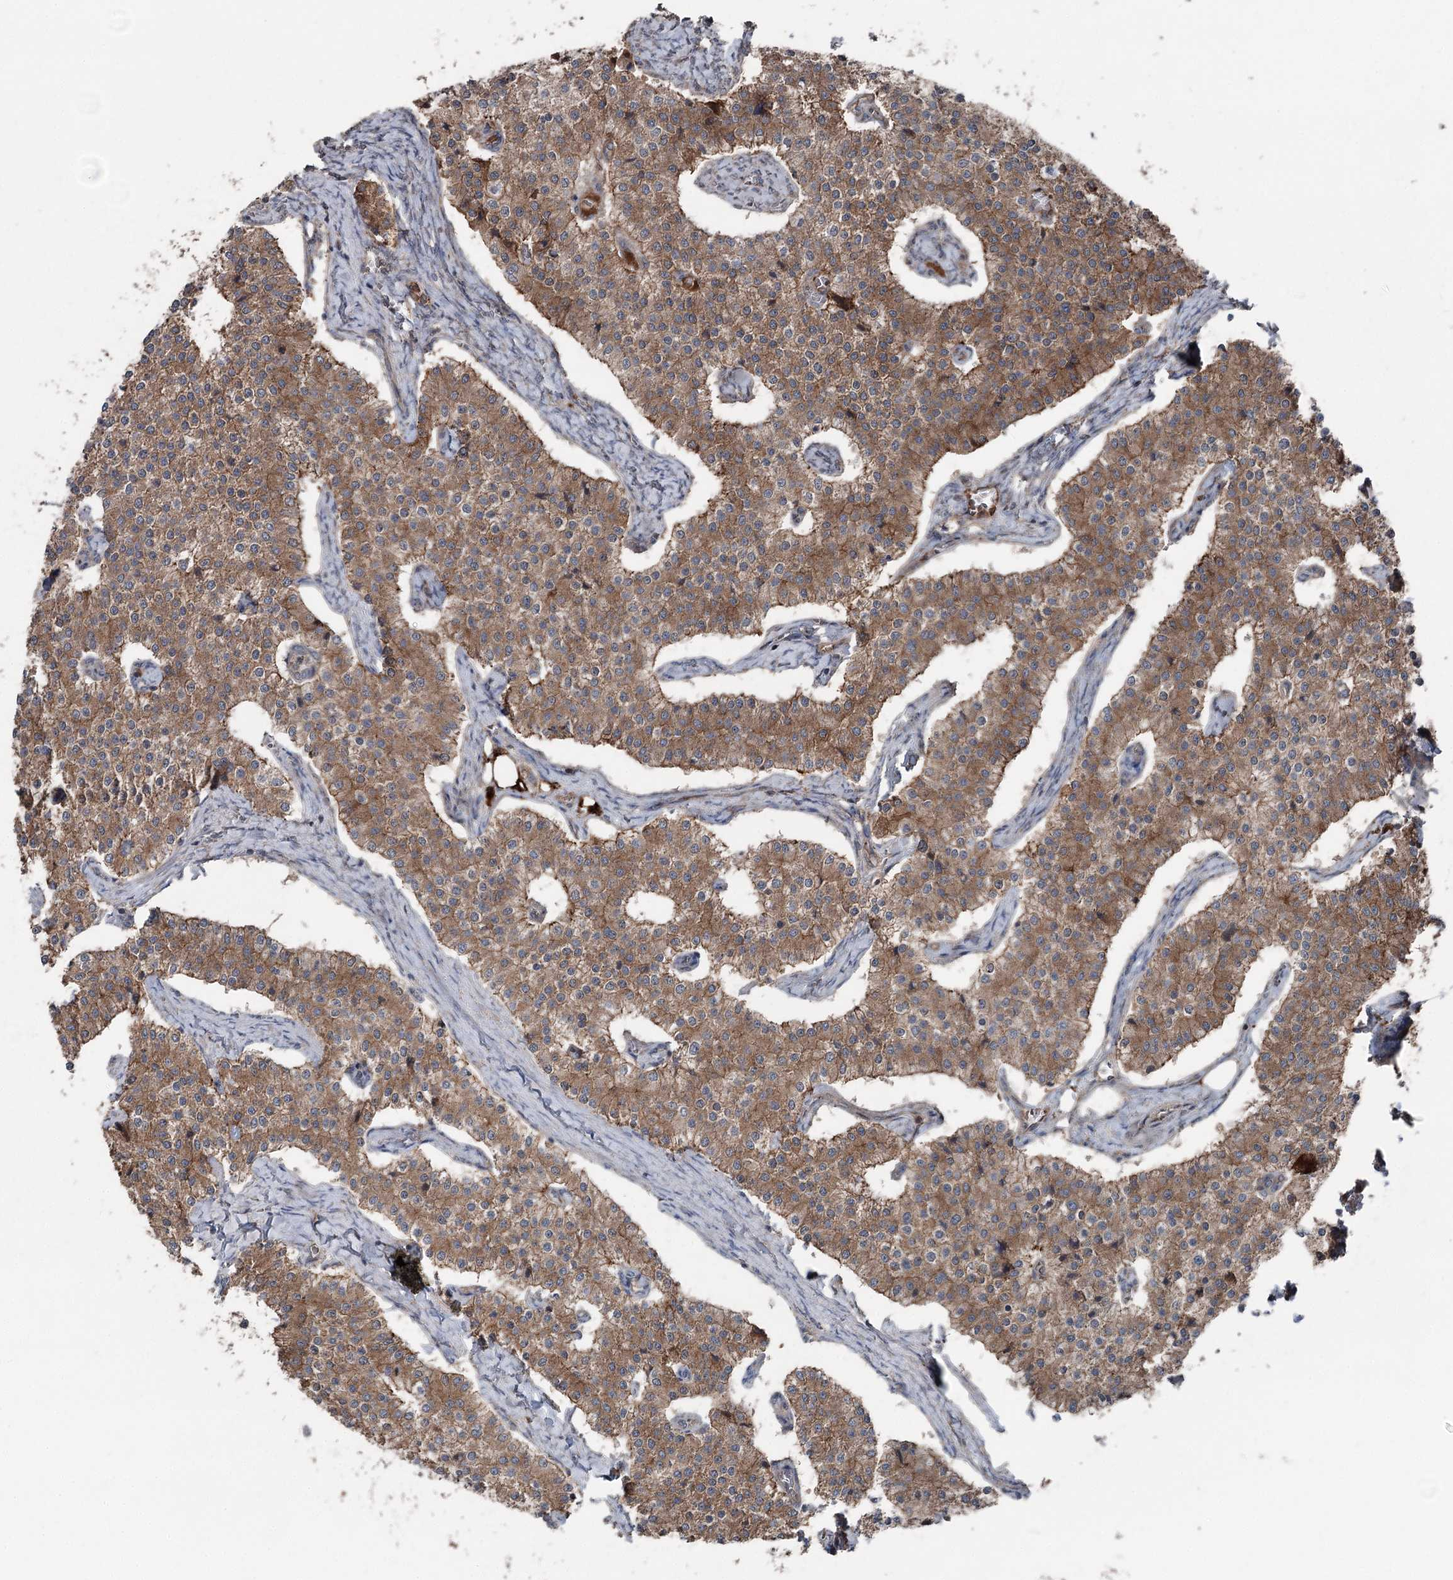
{"staining": {"intensity": "moderate", "quantity": ">75%", "location": "cytoplasmic/membranous"}, "tissue": "carcinoid", "cell_type": "Tumor cells", "image_type": "cancer", "snomed": [{"axis": "morphology", "description": "Carcinoid, malignant, NOS"}, {"axis": "topography", "description": "Colon"}], "caption": "DAB (3,3'-diaminobenzidine) immunohistochemical staining of carcinoid (malignant) reveals moderate cytoplasmic/membranous protein expression in approximately >75% of tumor cells.", "gene": "MAPK8IP2", "patient": {"sex": "female", "age": 52}}